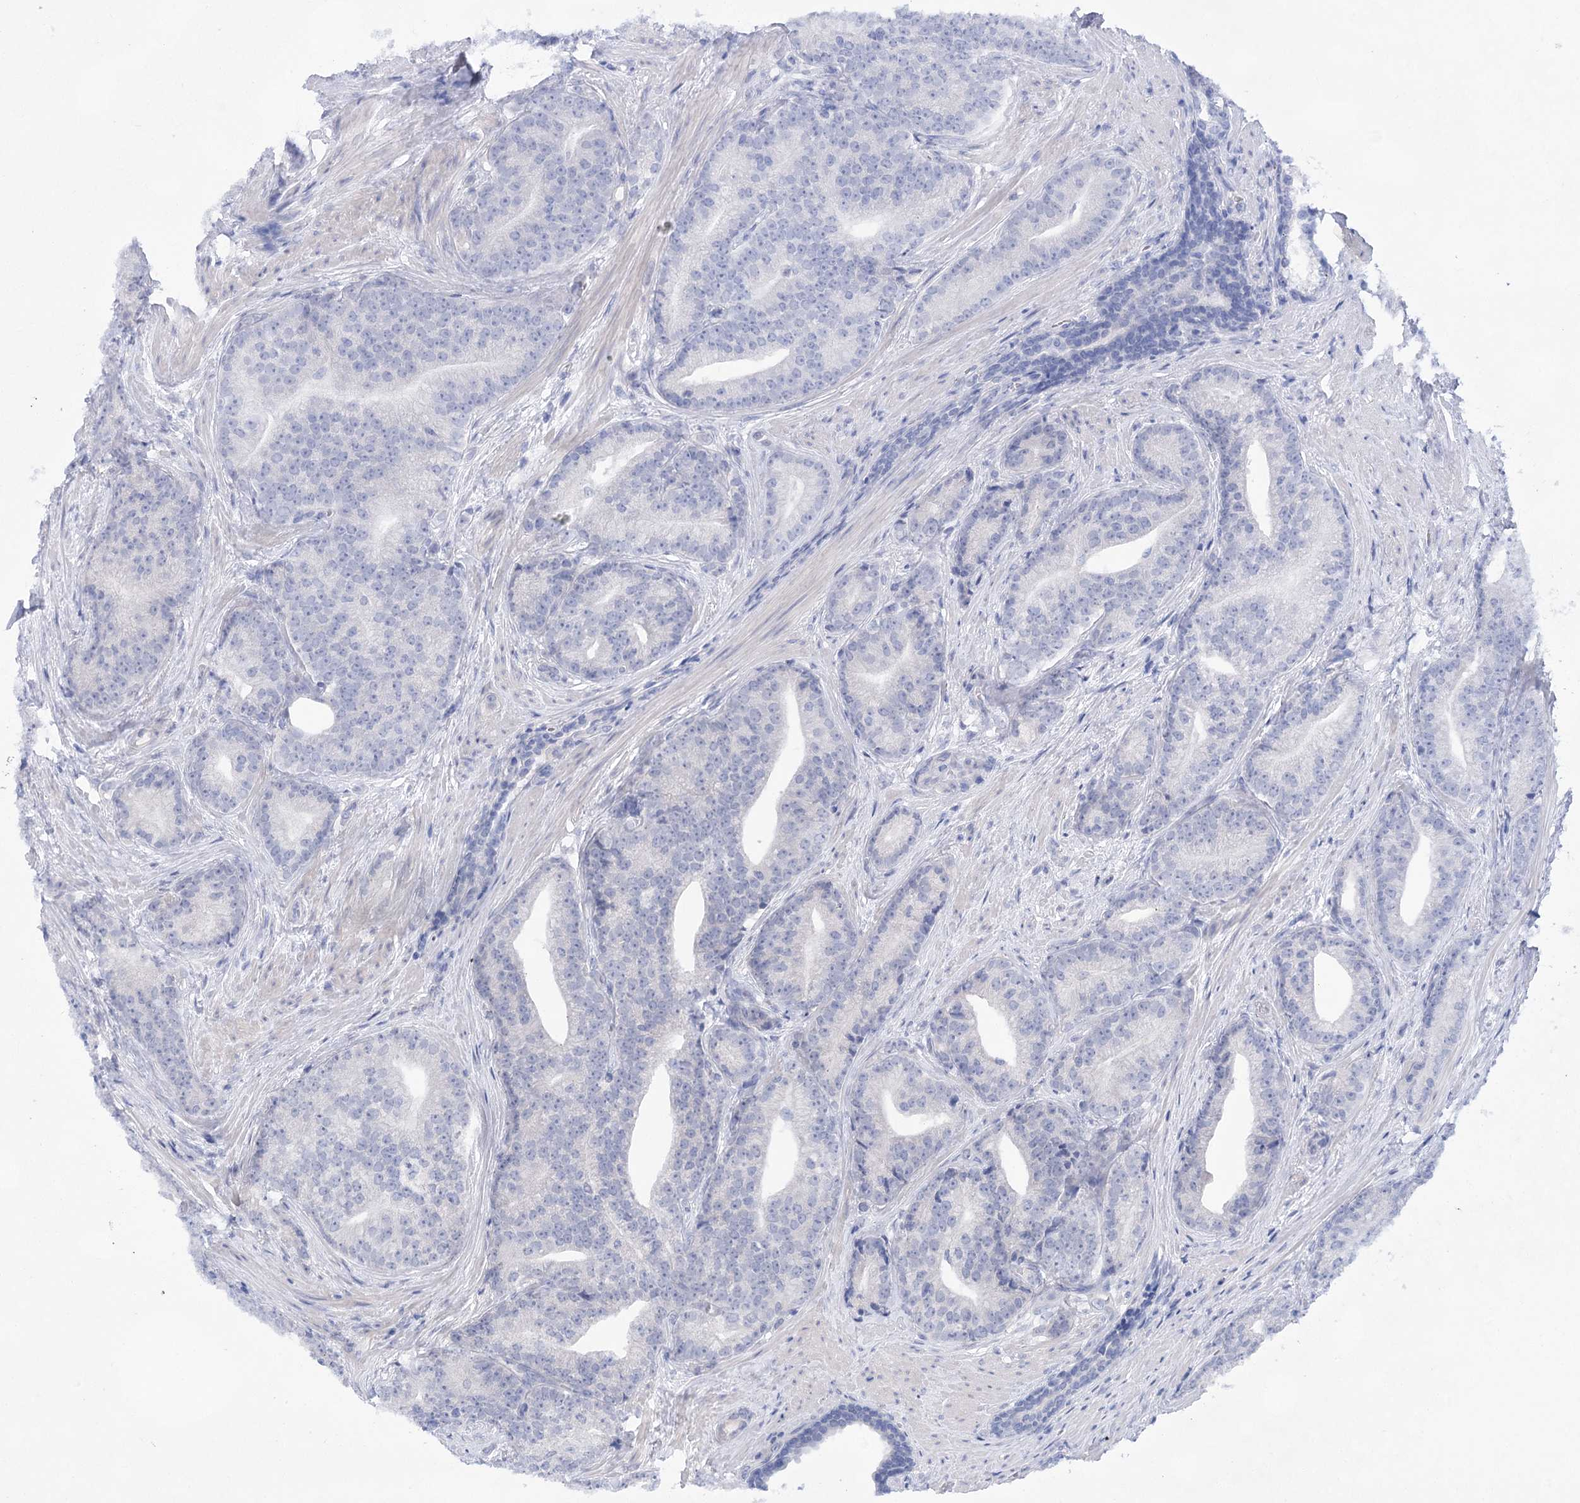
{"staining": {"intensity": "negative", "quantity": "none", "location": "none"}, "tissue": "prostate cancer", "cell_type": "Tumor cells", "image_type": "cancer", "snomed": [{"axis": "morphology", "description": "Adenocarcinoma, Low grade"}, {"axis": "topography", "description": "Prostate"}], "caption": "Tumor cells show no significant protein positivity in prostate cancer.", "gene": "LALBA", "patient": {"sex": "male", "age": 71}}